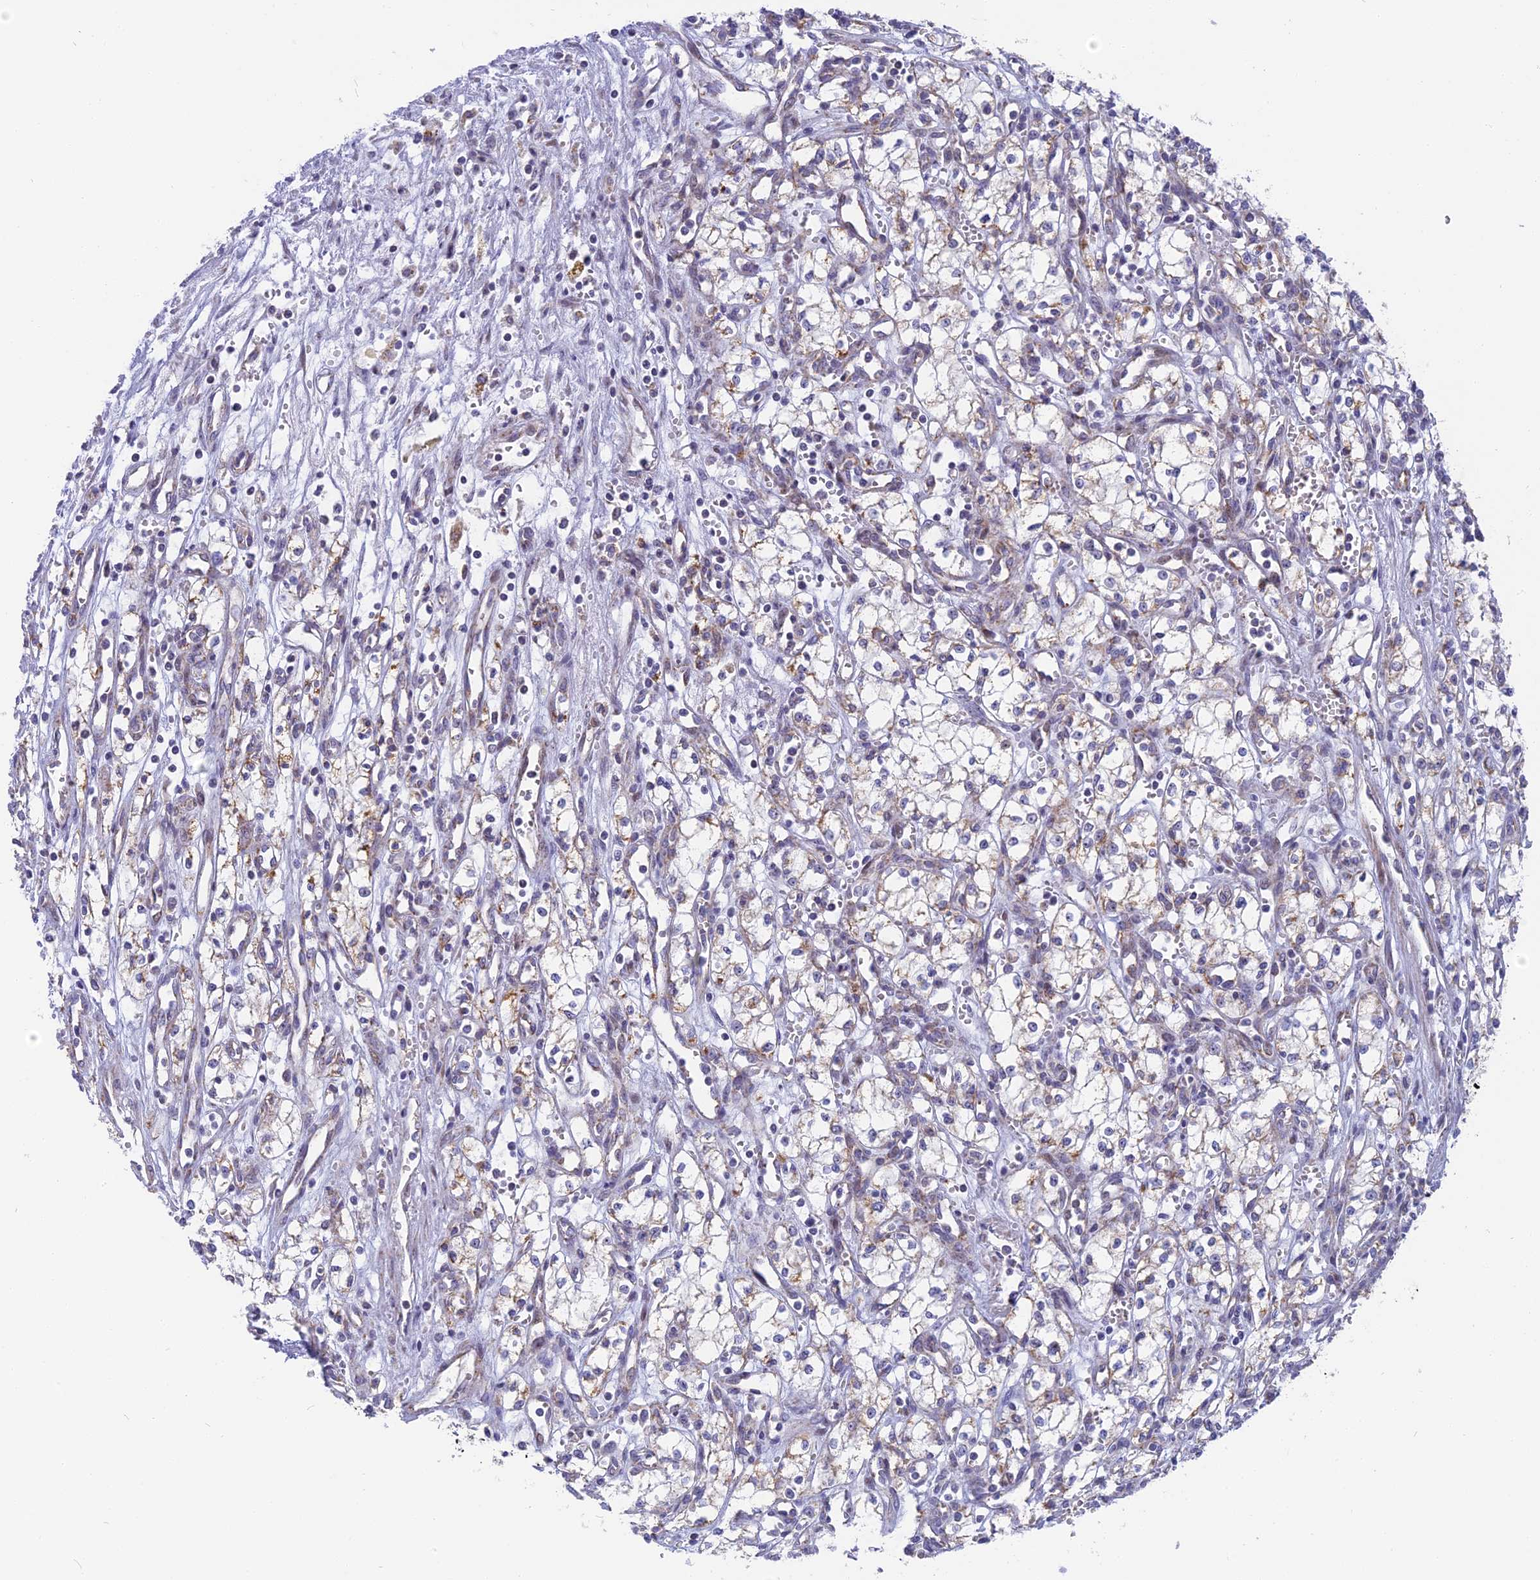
{"staining": {"intensity": "negative", "quantity": "none", "location": "none"}, "tissue": "renal cancer", "cell_type": "Tumor cells", "image_type": "cancer", "snomed": [{"axis": "morphology", "description": "Adenocarcinoma, NOS"}, {"axis": "topography", "description": "Kidney"}], "caption": "This is a photomicrograph of immunohistochemistry (IHC) staining of adenocarcinoma (renal), which shows no positivity in tumor cells. (Stains: DAB immunohistochemistry with hematoxylin counter stain, Microscopy: brightfield microscopy at high magnification).", "gene": "DTWD1", "patient": {"sex": "male", "age": 59}}